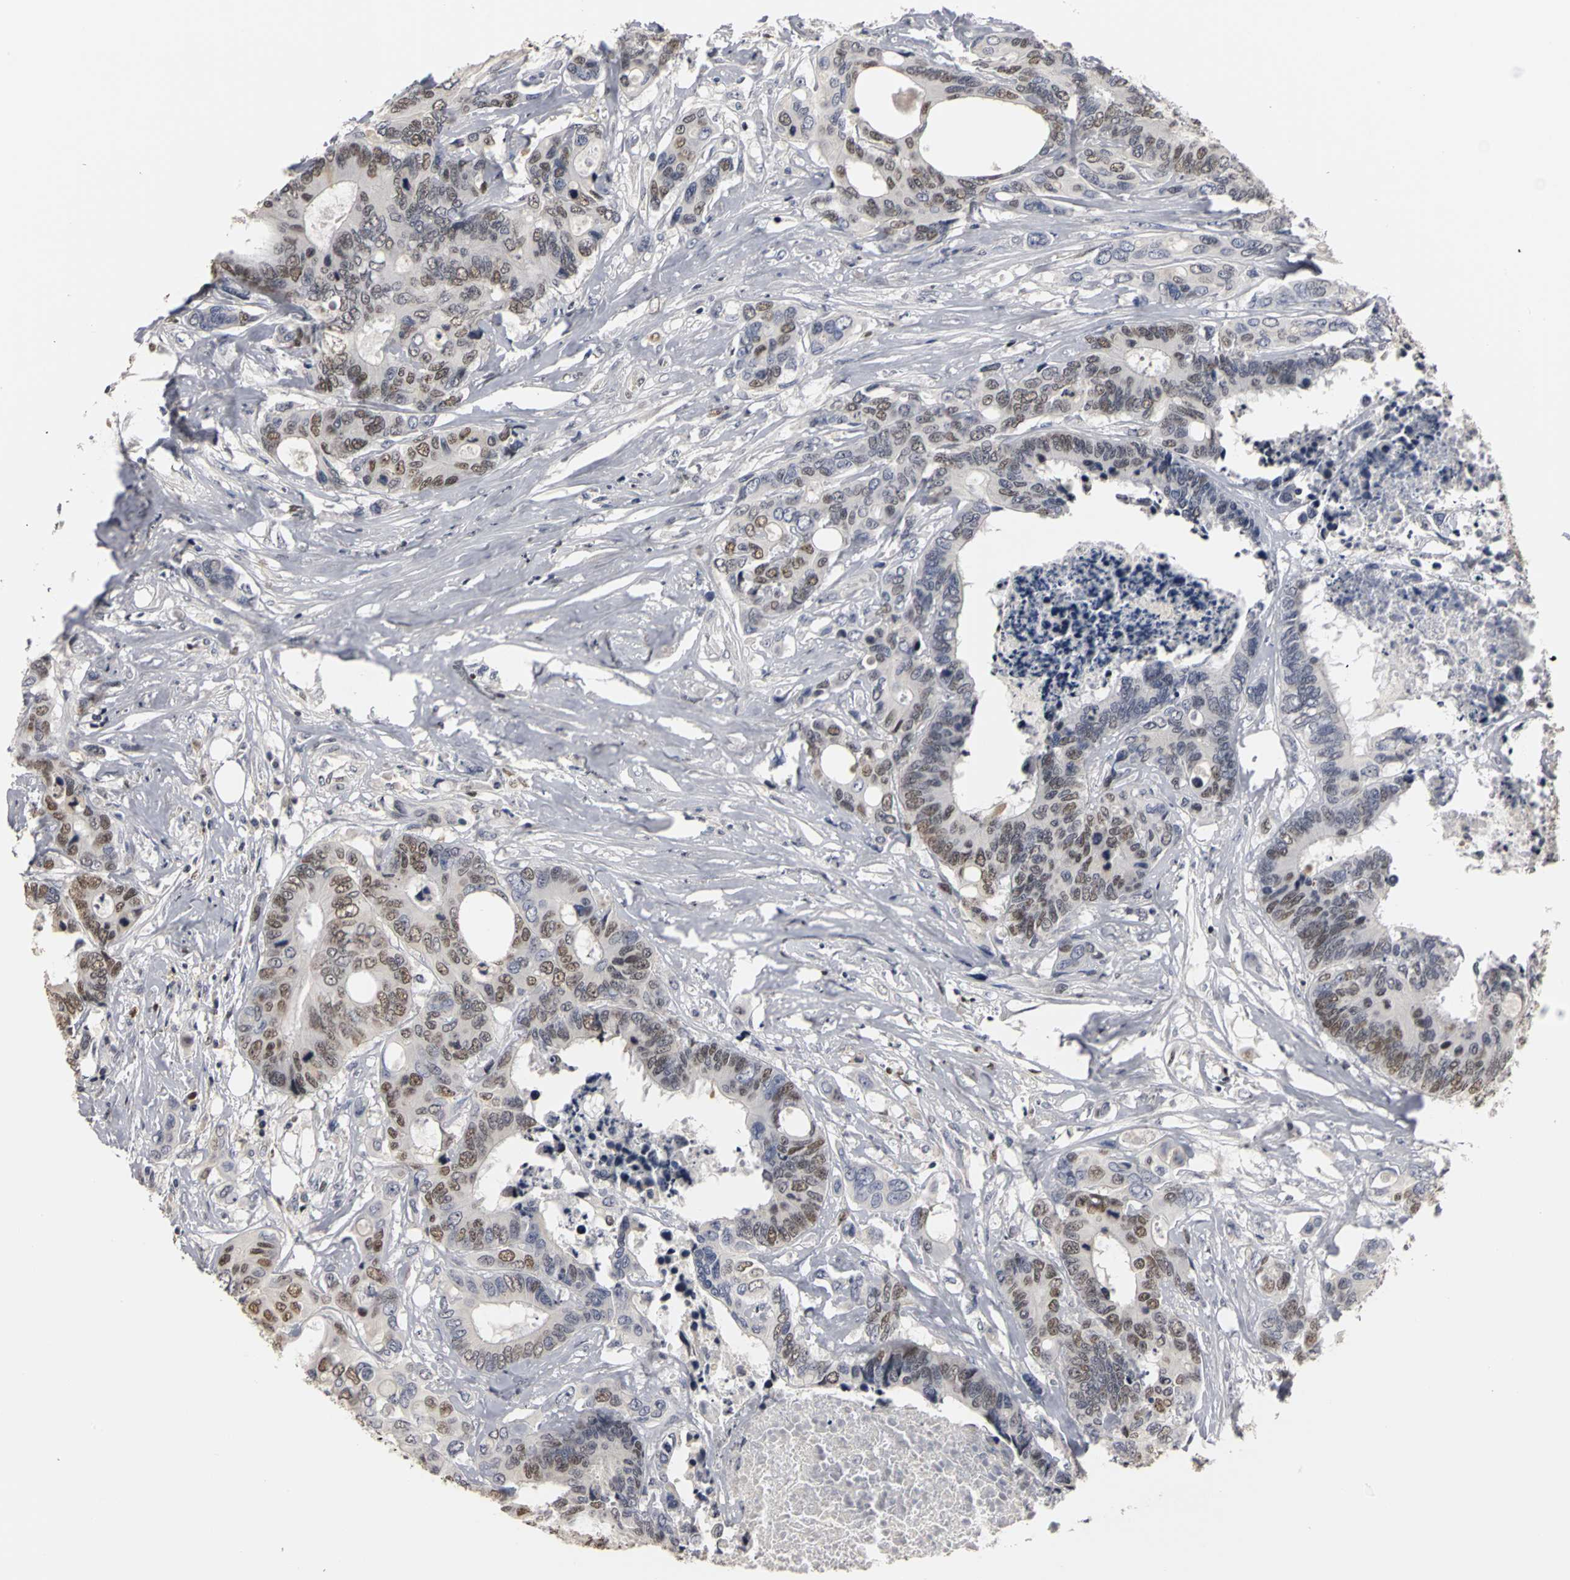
{"staining": {"intensity": "moderate", "quantity": "25%-75%", "location": "nuclear"}, "tissue": "colorectal cancer", "cell_type": "Tumor cells", "image_type": "cancer", "snomed": [{"axis": "morphology", "description": "Adenocarcinoma, NOS"}, {"axis": "topography", "description": "Rectum"}], "caption": "The micrograph demonstrates immunohistochemical staining of colorectal adenocarcinoma. There is moderate nuclear staining is present in about 25%-75% of tumor cells.", "gene": "MCM6", "patient": {"sex": "male", "age": 55}}